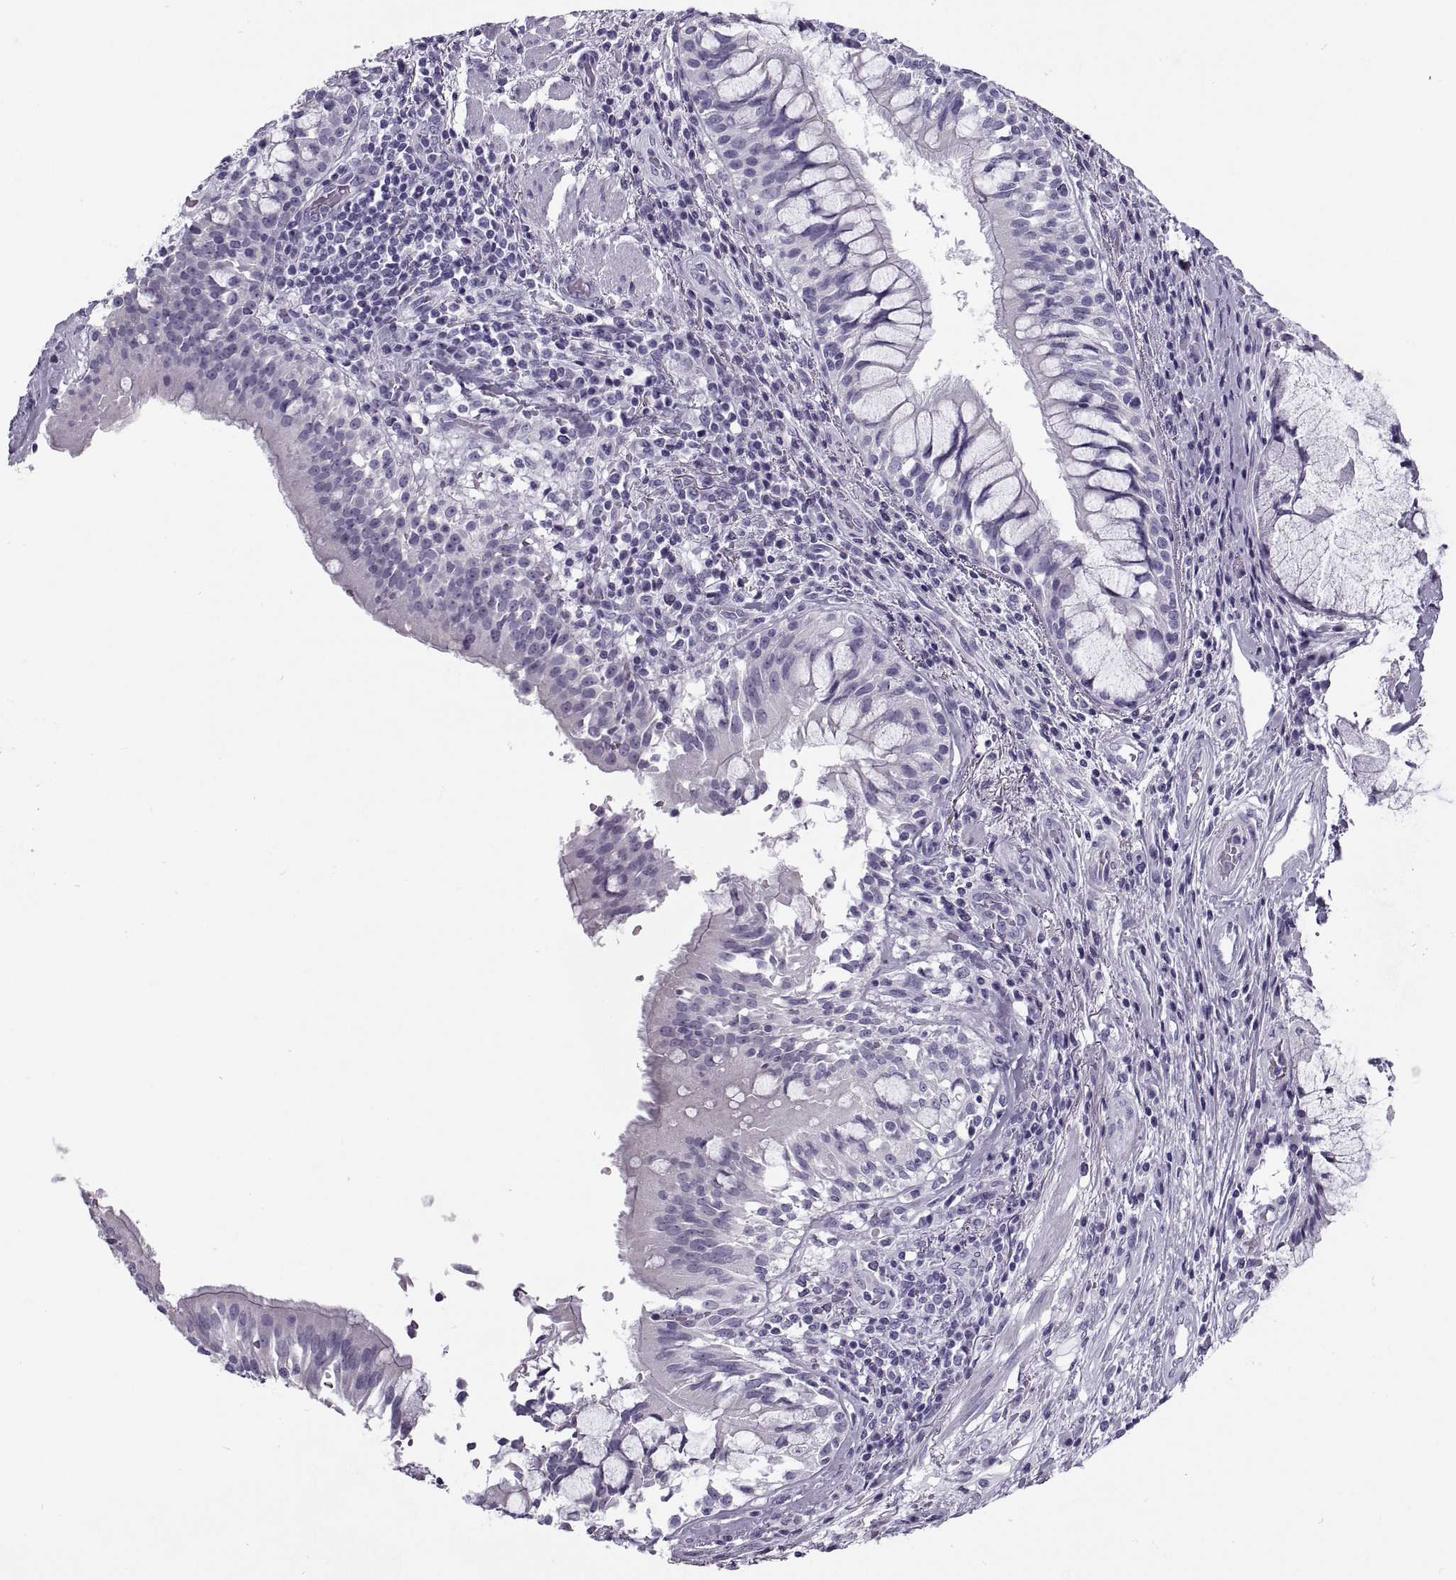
{"staining": {"intensity": "negative", "quantity": "none", "location": "none"}, "tissue": "lung cancer", "cell_type": "Tumor cells", "image_type": "cancer", "snomed": [{"axis": "morphology", "description": "Normal tissue, NOS"}, {"axis": "morphology", "description": "Squamous cell carcinoma, NOS"}, {"axis": "topography", "description": "Bronchus"}, {"axis": "topography", "description": "Lung"}], "caption": "The histopathology image demonstrates no significant positivity in tumor cells of lung squamous cell carcinoma. The staining is performed using DAB (3,3'-diaminobenzidine) brown chromogen with nuclei counter-stained in using hematoxylin.", "gene": "RLBP1", "patient": {"sex": "male", "age": 64}}